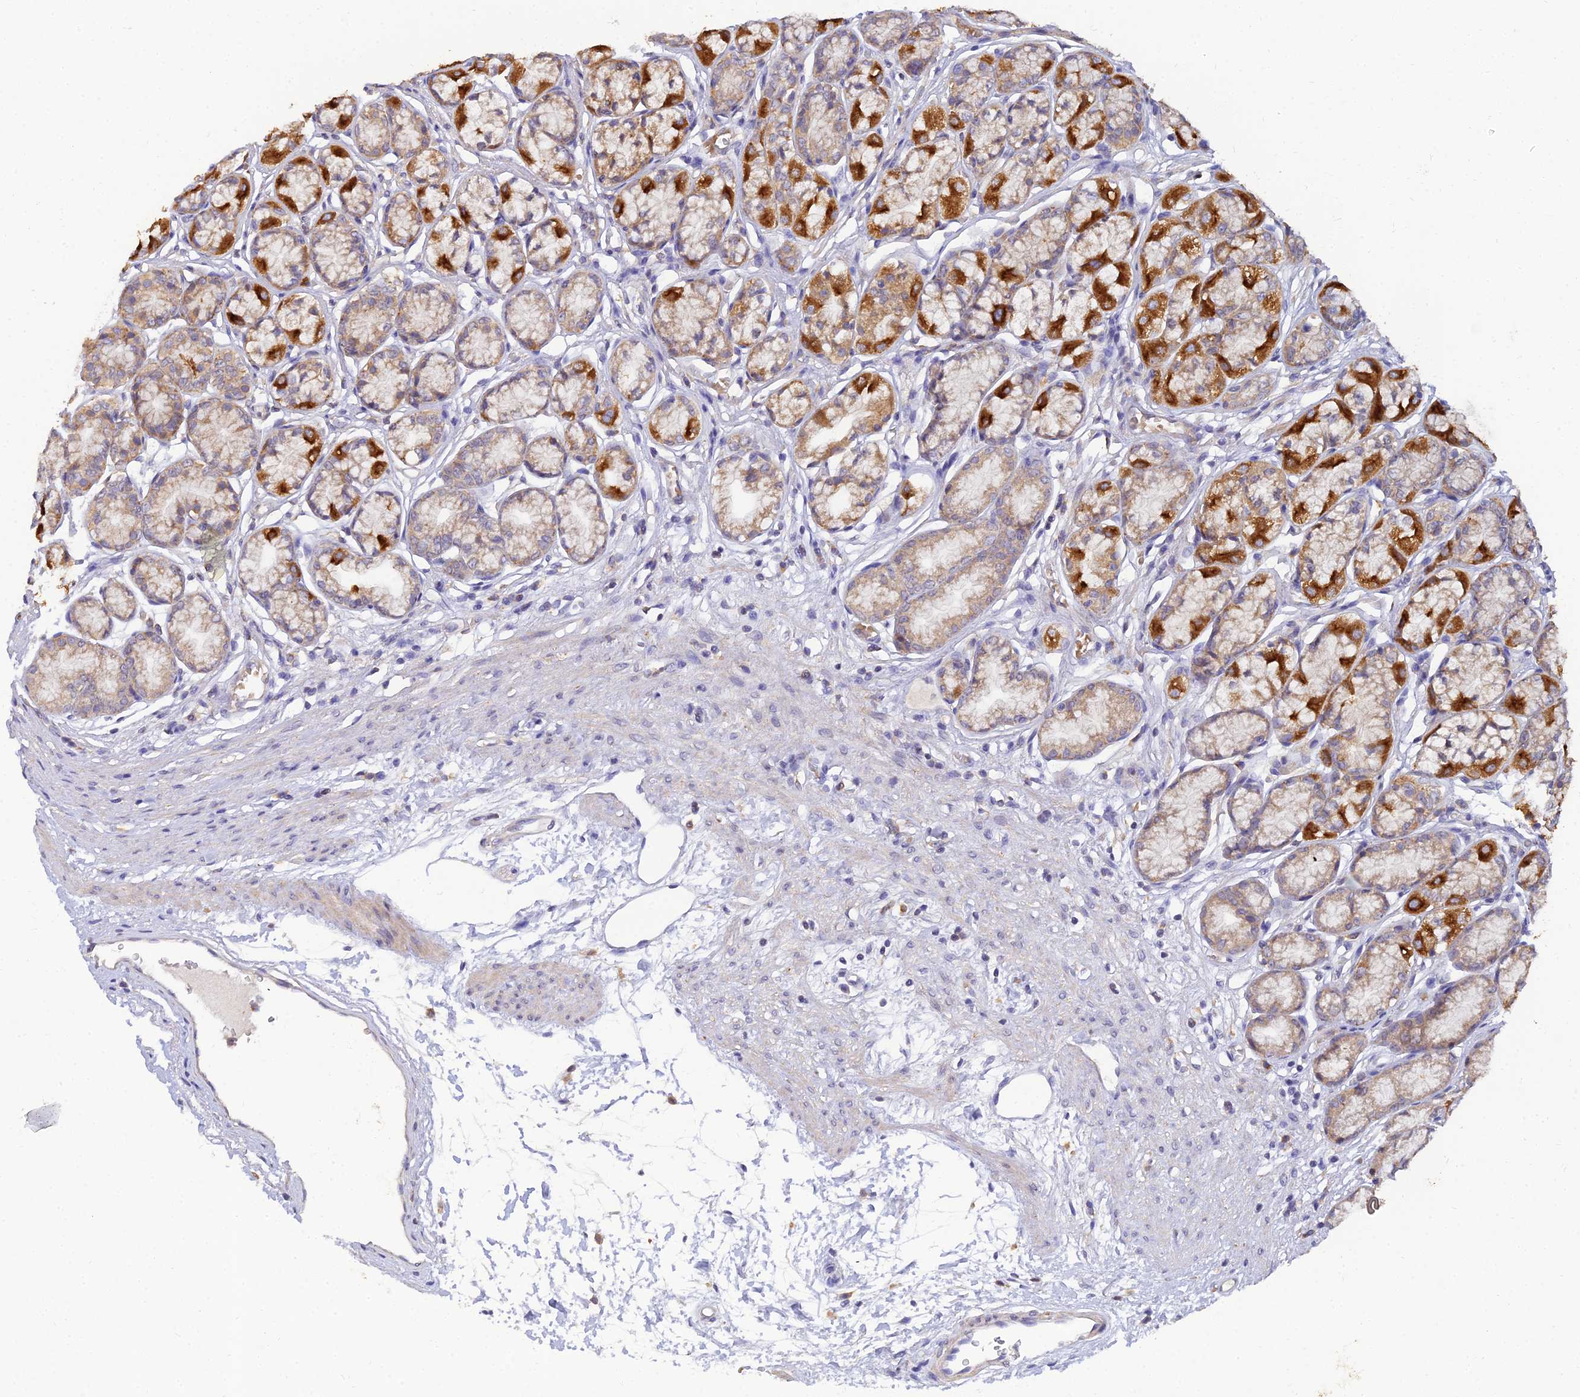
{"staining": {"intensity": "strong", "quantity": "25%-75%", "location": "cytoplasmic/membranous"}, "tissue": "stomach", "cell_type": "Glandular cells", "image_type": "normal", "snomed": [{"axis": "morphology", "description": "Normal tissue, NOS"}, {"axis": "morphology", "description": "Adenocarcinoma, NOS"}, {"axis": "morphology", "description": "Adenocarcinoma, High grade"}, {"axis": "topography", "description": "Stomach, upper"}, {"axis": "topography", "description": "Stomach"}], "caption": "Immunohistochemical staining of normal human stomach displays high levels of strong cytoplasmic/membranous staining in about 25%-75% of glandular cells.", "gene": "ARL8A", "patient": {"sex": "female", "age": 65}}